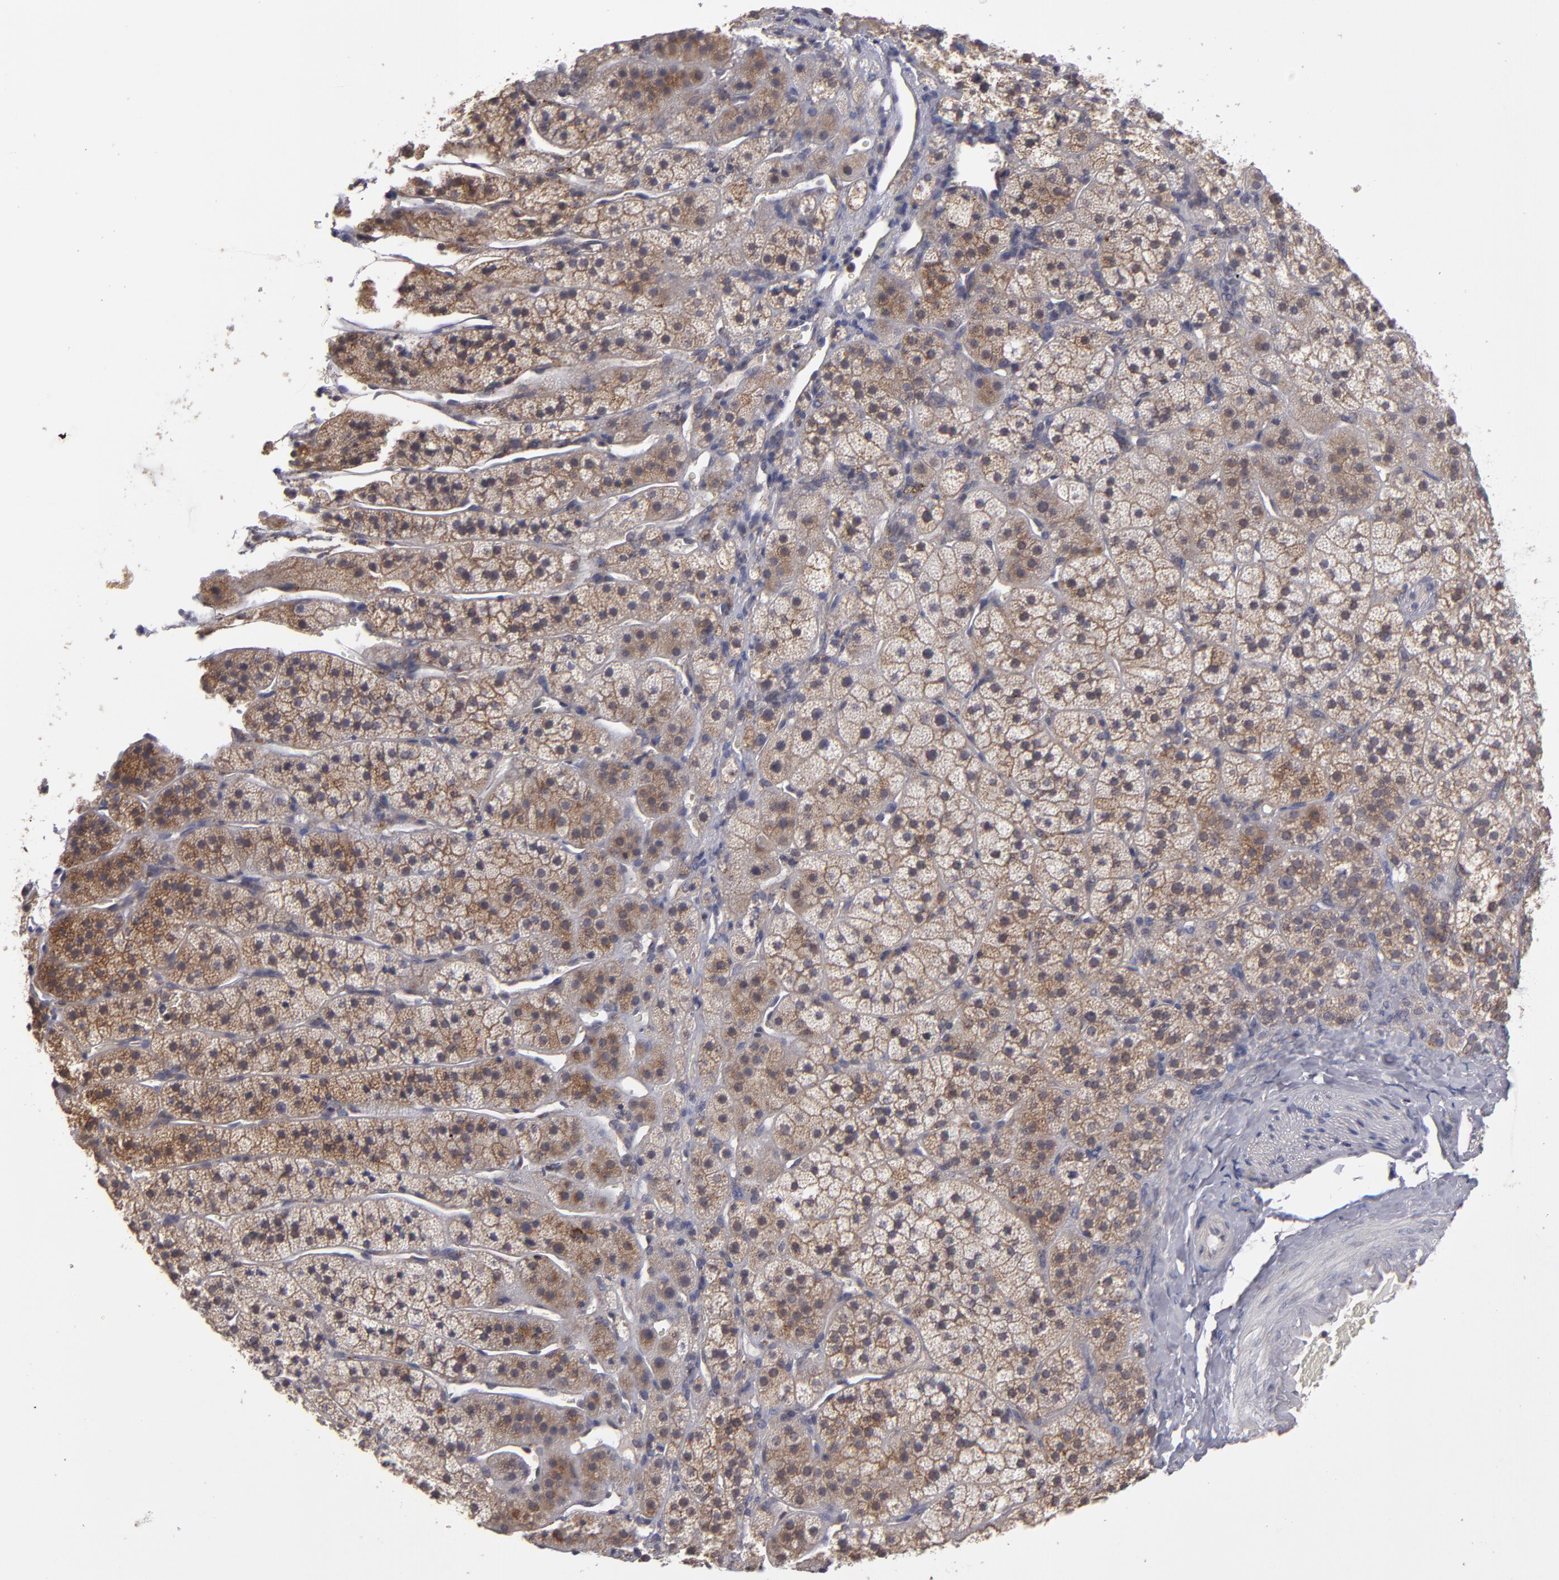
{"staining": {"intensity": "strong", "quantity": "25%-75%", "location": "cytoplasmic/membranous"}, "tissue": "adrenal gland", "cell_type": "Glandular cells", "image_type": "normal", "snomed": [{"axis": "morphology", "description": "Normal tissue, NOS"}, {"axis": "topography", "description": "Adrenal gland"}], "caption": "This is a photomicrograph of immunohistochemistry (IHC) staining of unremarkable adrenal gland, which shows strong expression in the cytoplasmic/membranous of glandular cells.", "gene": "CTSO", "patient": {"sex": "female", "age": 44}}